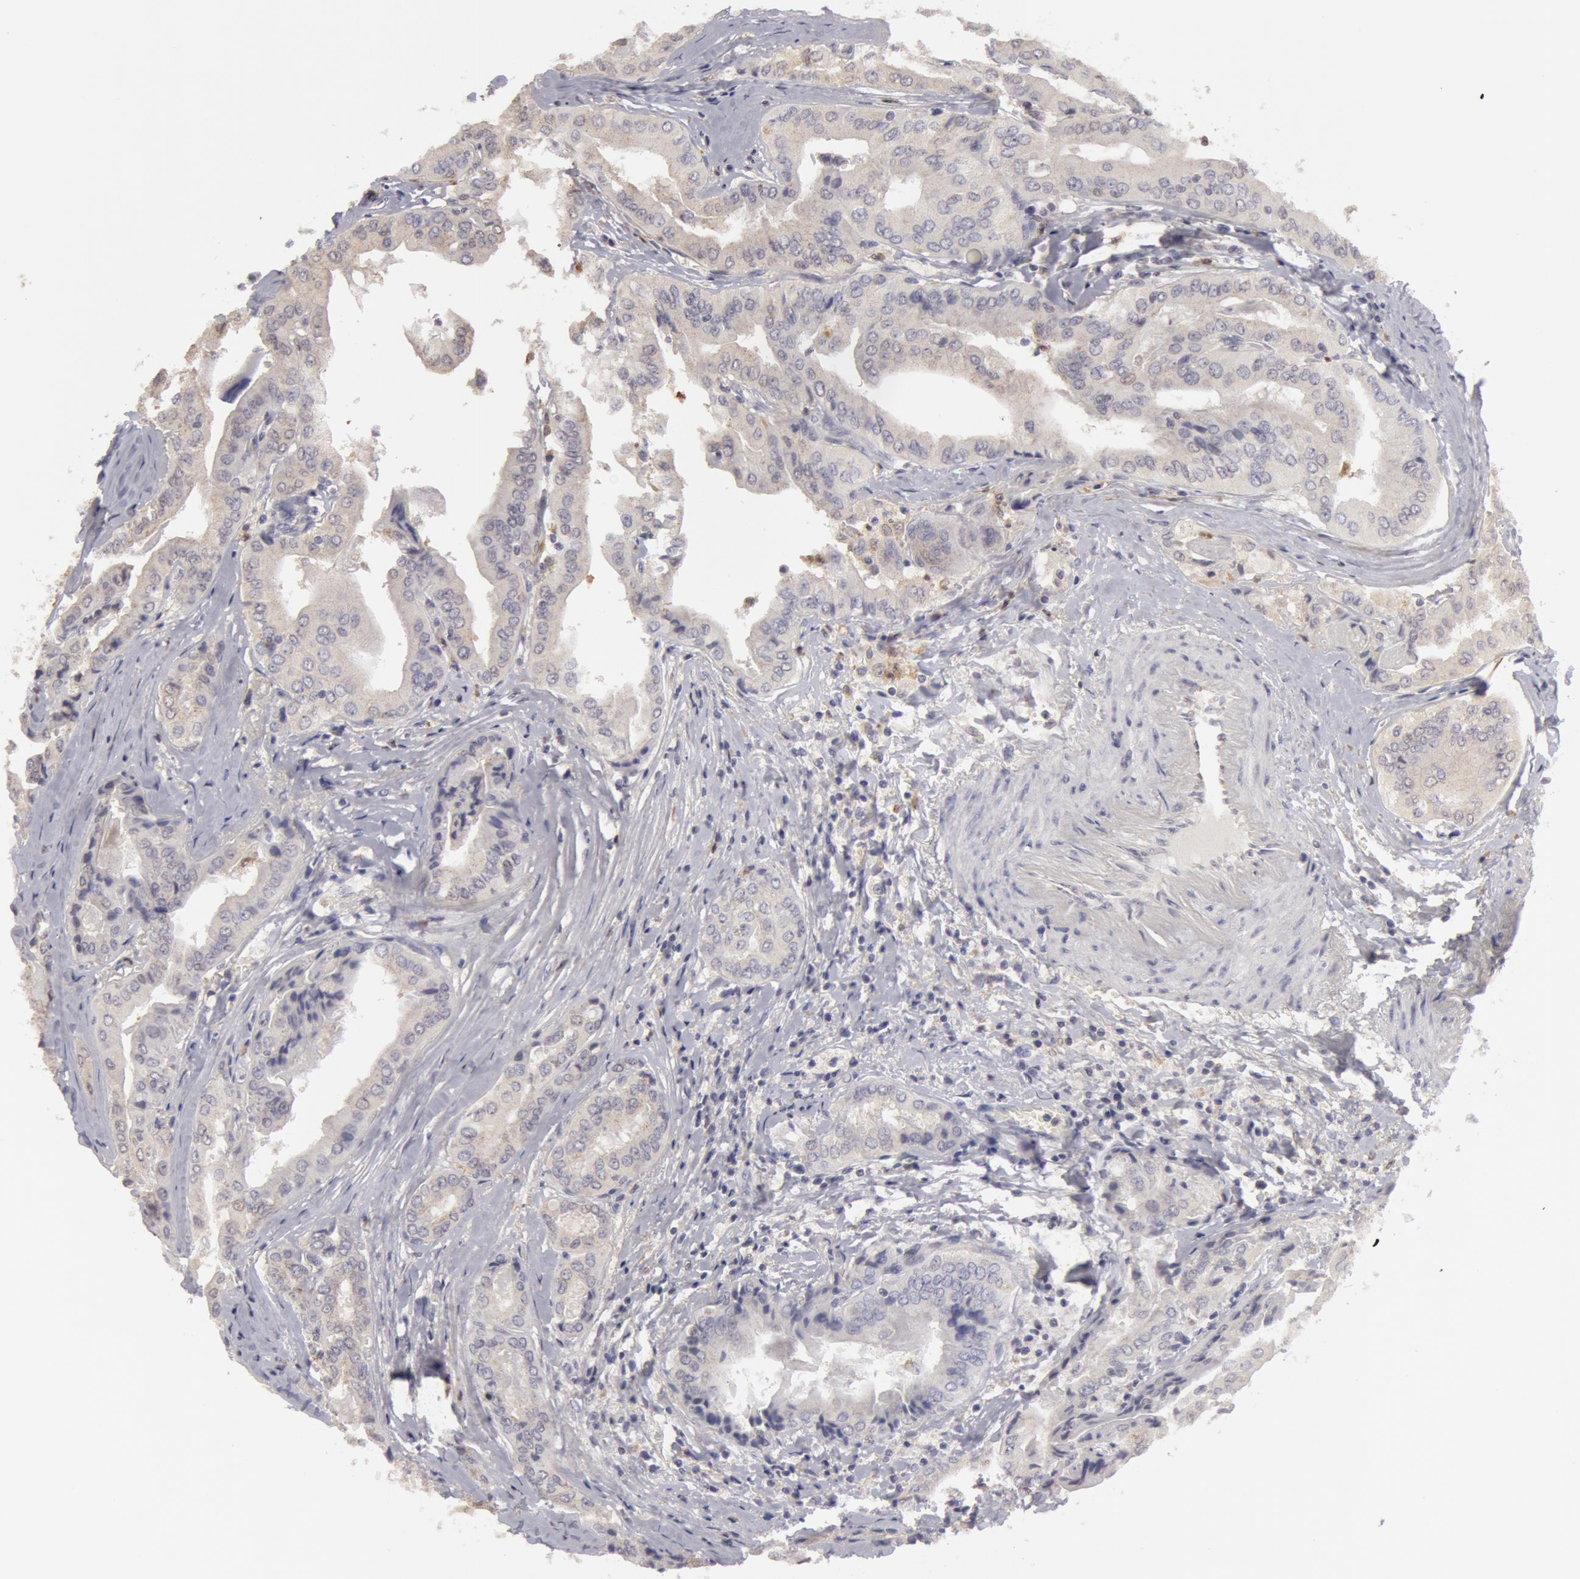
{"staining": {"intensity": "weak", "quantity": "25%-75%", "location": "cytoplasmic/membranous"}, "tissue": "thyroid cancer", "cell_type": "Tumor cells", "image_type": "cancer", "snomed": [{"axis": "morphology", "description": "Papillary adenocarcinoma, NOS"}, {"axis": "topography", "description": "Thyroid gland"}], "caption": "Brown immunohistochemical staining in human thyroid cancer (papillary adenocarcinoma) shows weak cytoplasmic/membranous expression in approximately 25%-75% of tumor cells.", "gene": "CAT", "patient": {"sex": "female", "age": 71}}